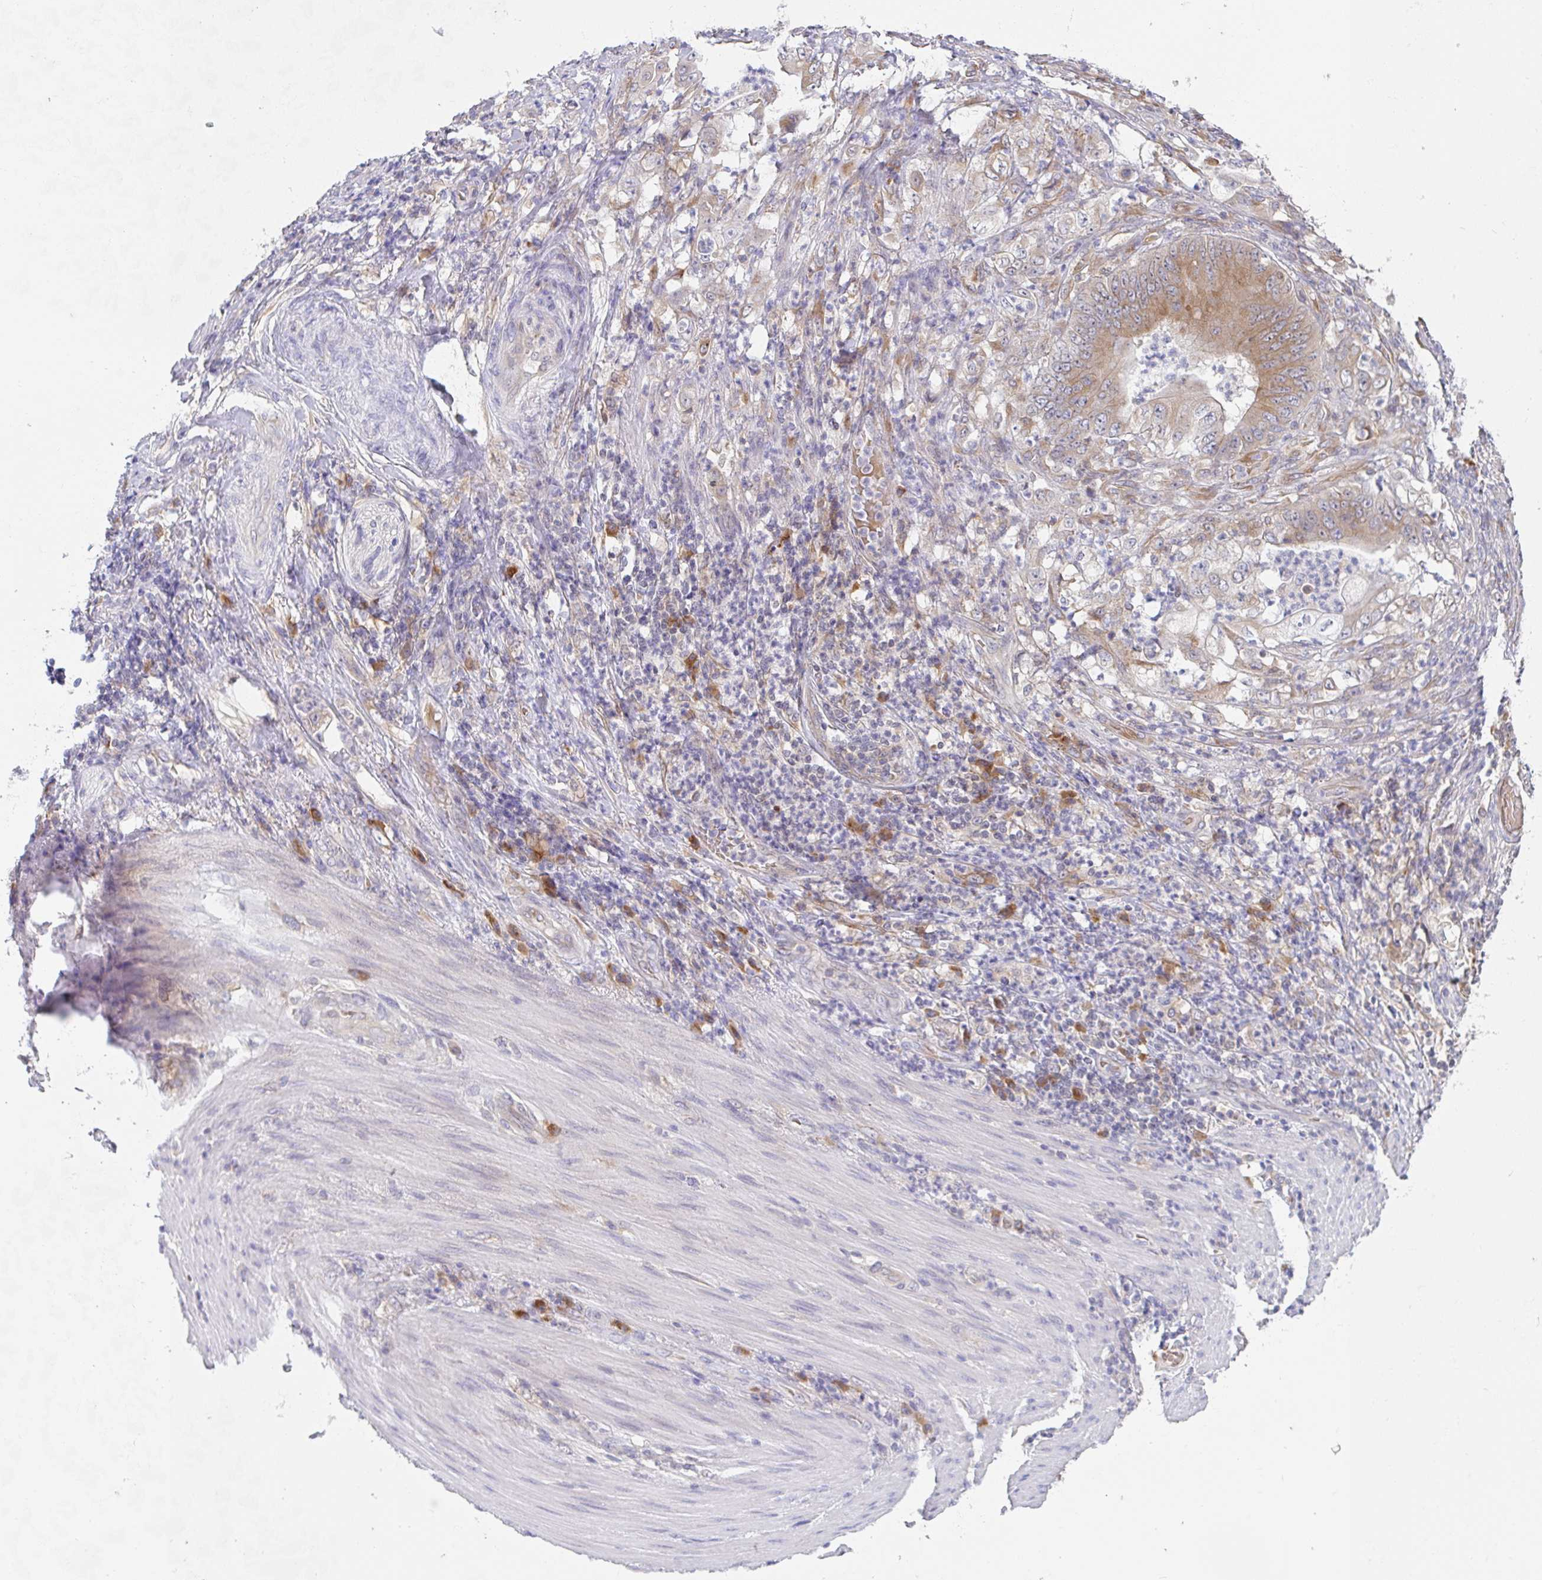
{"staining": {"intensity": "moderate", "quantity": ">75%", "location": "cytoplasmic/membranous"}, "tissue": "stomach cancer", "cell_type": "Tumor cells", "image_type": "cancer", "snomed": [{"axis": "morphology", "description": "Adenocarcinoma, NOS"}, {"axis": "topography", "description": "Stomach"}], "caption": "IHC photomicrograph of stomach adenocarcinoma stained for a protein (brown), which demonstrates medium levels of moderate cytoplasmic/membranous positivity in approximately >75% of tumor cells.", "gene": "DERL2", "patient": {"sex": "female", "age": 73}}